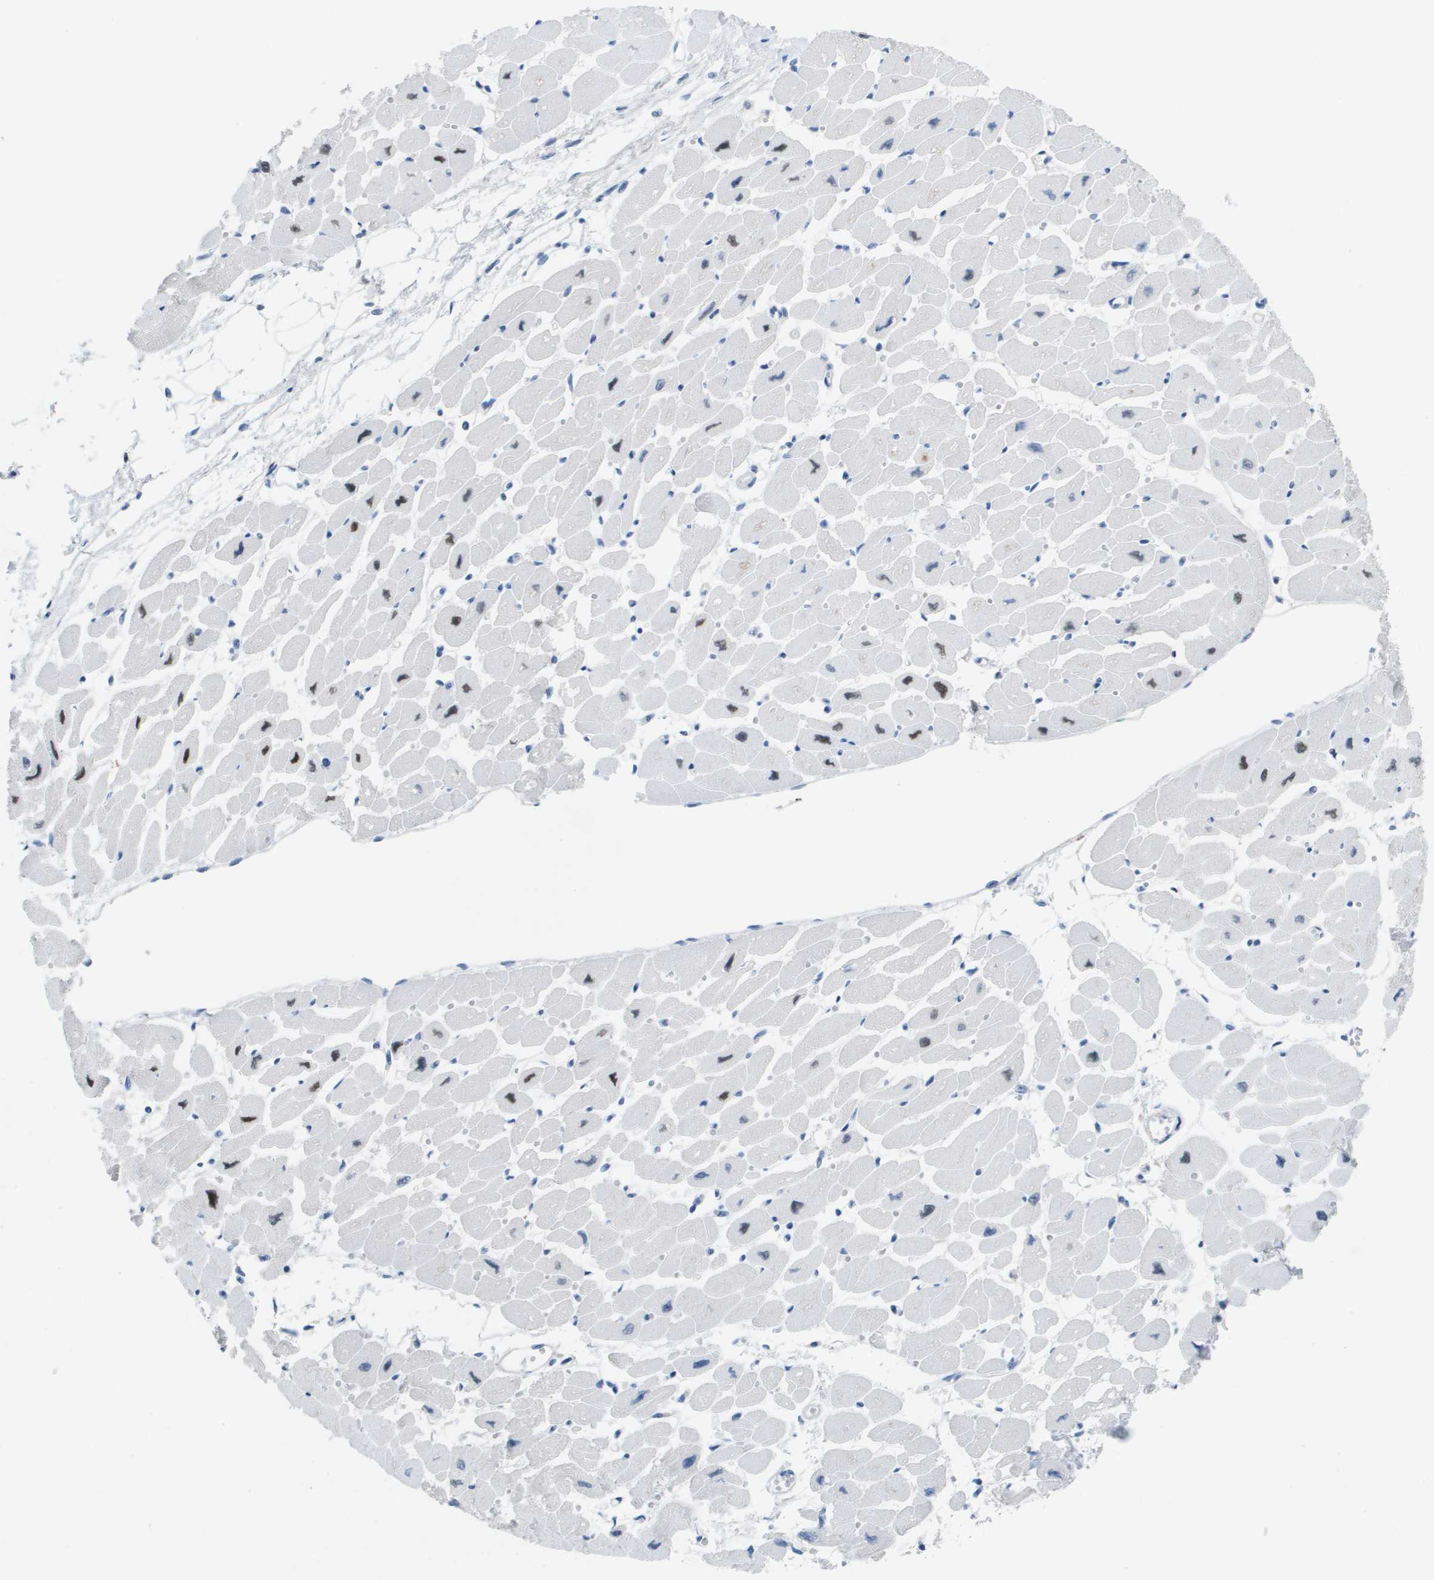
{"staining": {"intensity": "strong", "quantity": "<25%", "location": "nuclear"}, "tissue": "heart muscle", "cell_type": "Cardiomyocytes", "image_type": "normal", "snomed": [{"axis": "morphology", "description": "Normal tissue, NOS"}, {"axis": "topography", "description": "Heart"}], "caption": "DAB (3,3'-diaminobenzidine) immunohistochemical staining of normal human heart muscle reveals strong nuclear protein expression in about <25% of cardiomyocytes.", "gene": "TP53RK", "patient": {"sex": "female", "age": 54}}